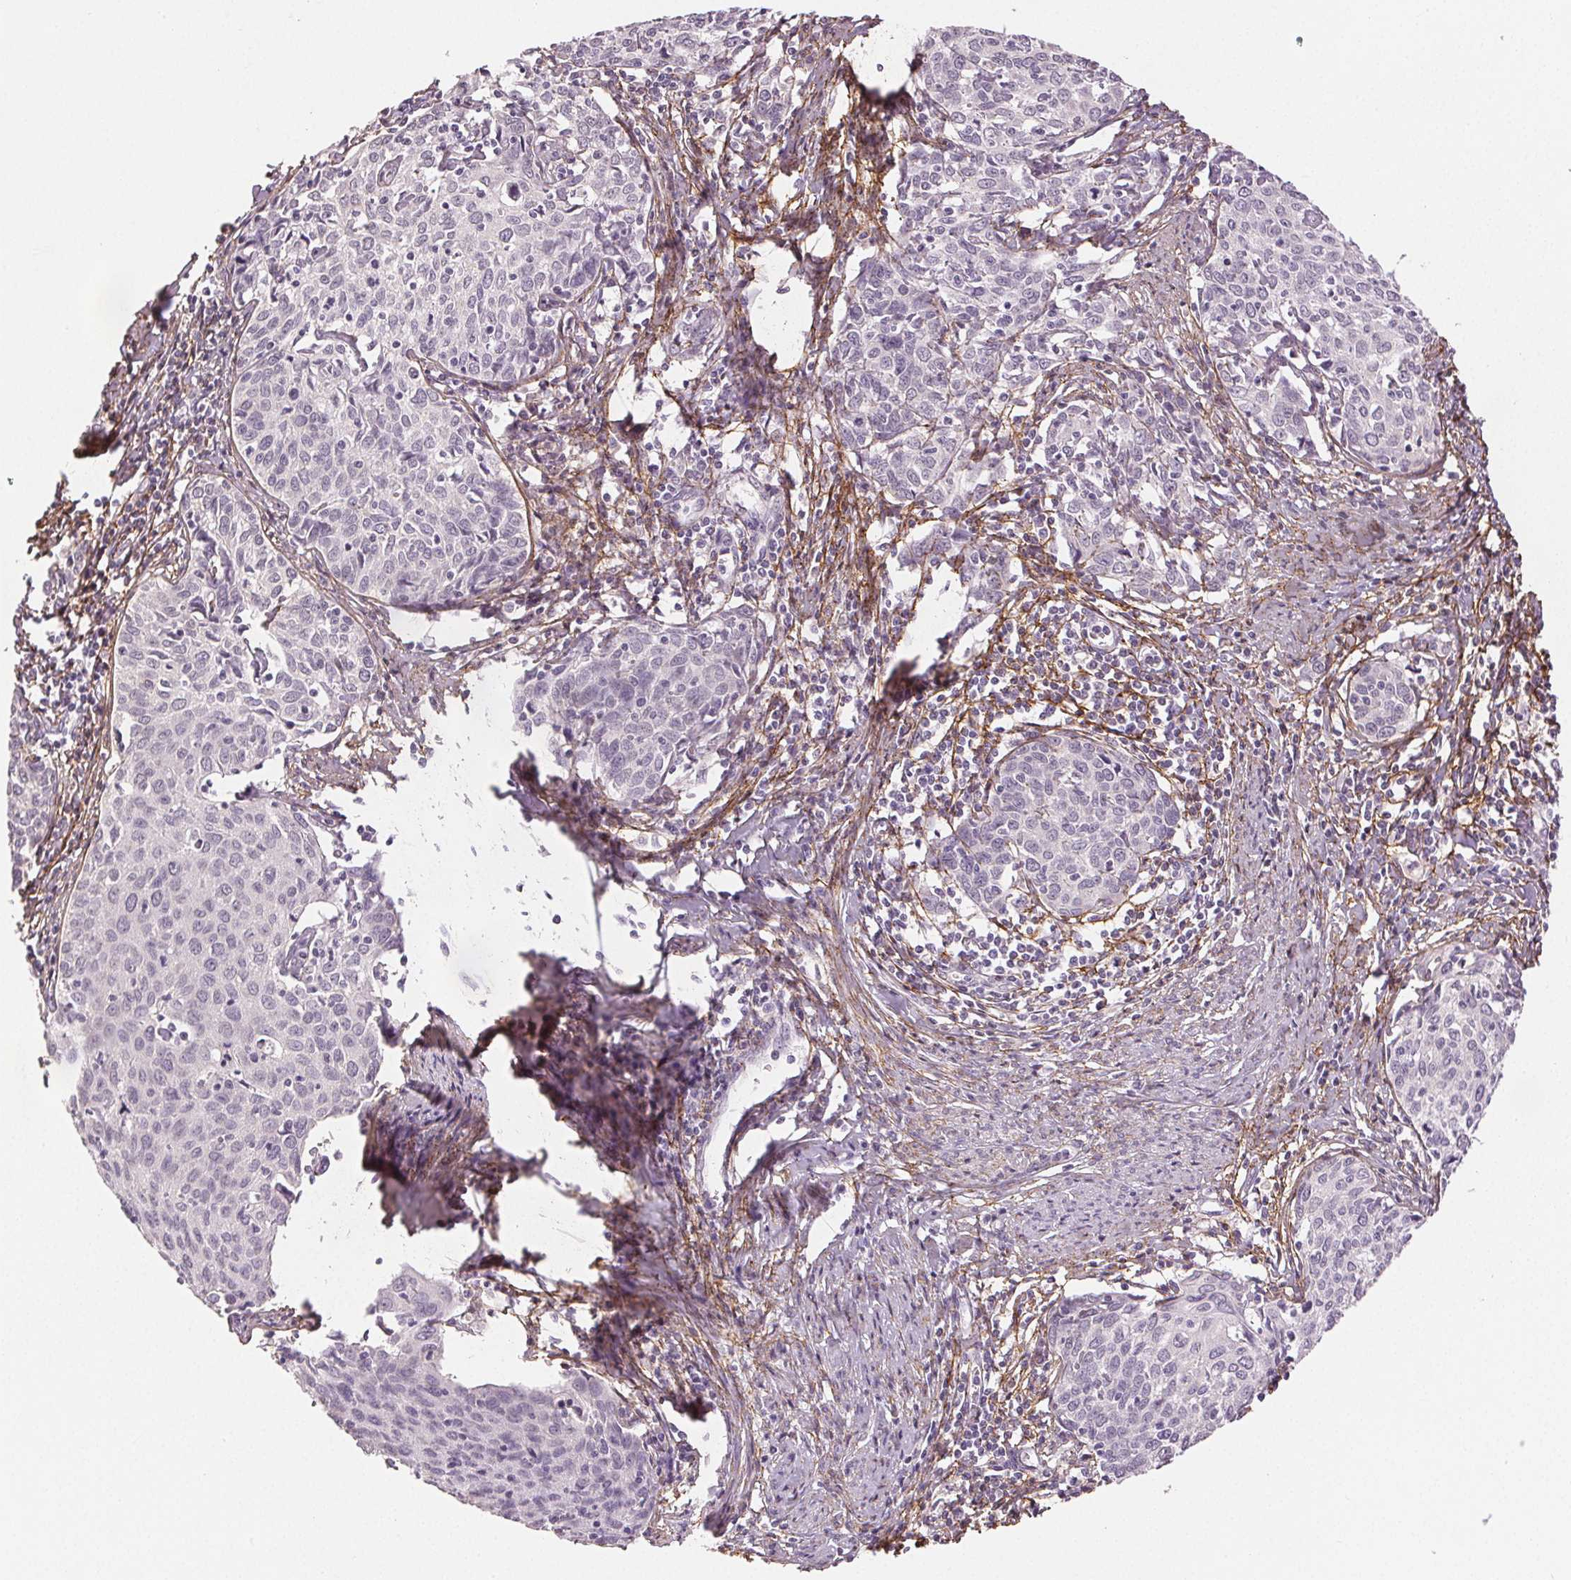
{"staining": {"intensity": "negative", "quantity": "none", "location": "none"}, "tissue": "cervical cancer", "cell_type": "Tumor cells", "image_type": "cancer", "snomed": [{"axis": "morphology", "description": "Squamous cell carcinoma, NOS"}, {"axis": "topography", "description": "Cervix"}], "caption": "This is an IHC histopathology image of cervical cancer (squamous cell carcinoma). There is no positivity in tumor cells.", "gene": "FBN1", "patient": {"sex": "female", "age": 62}}